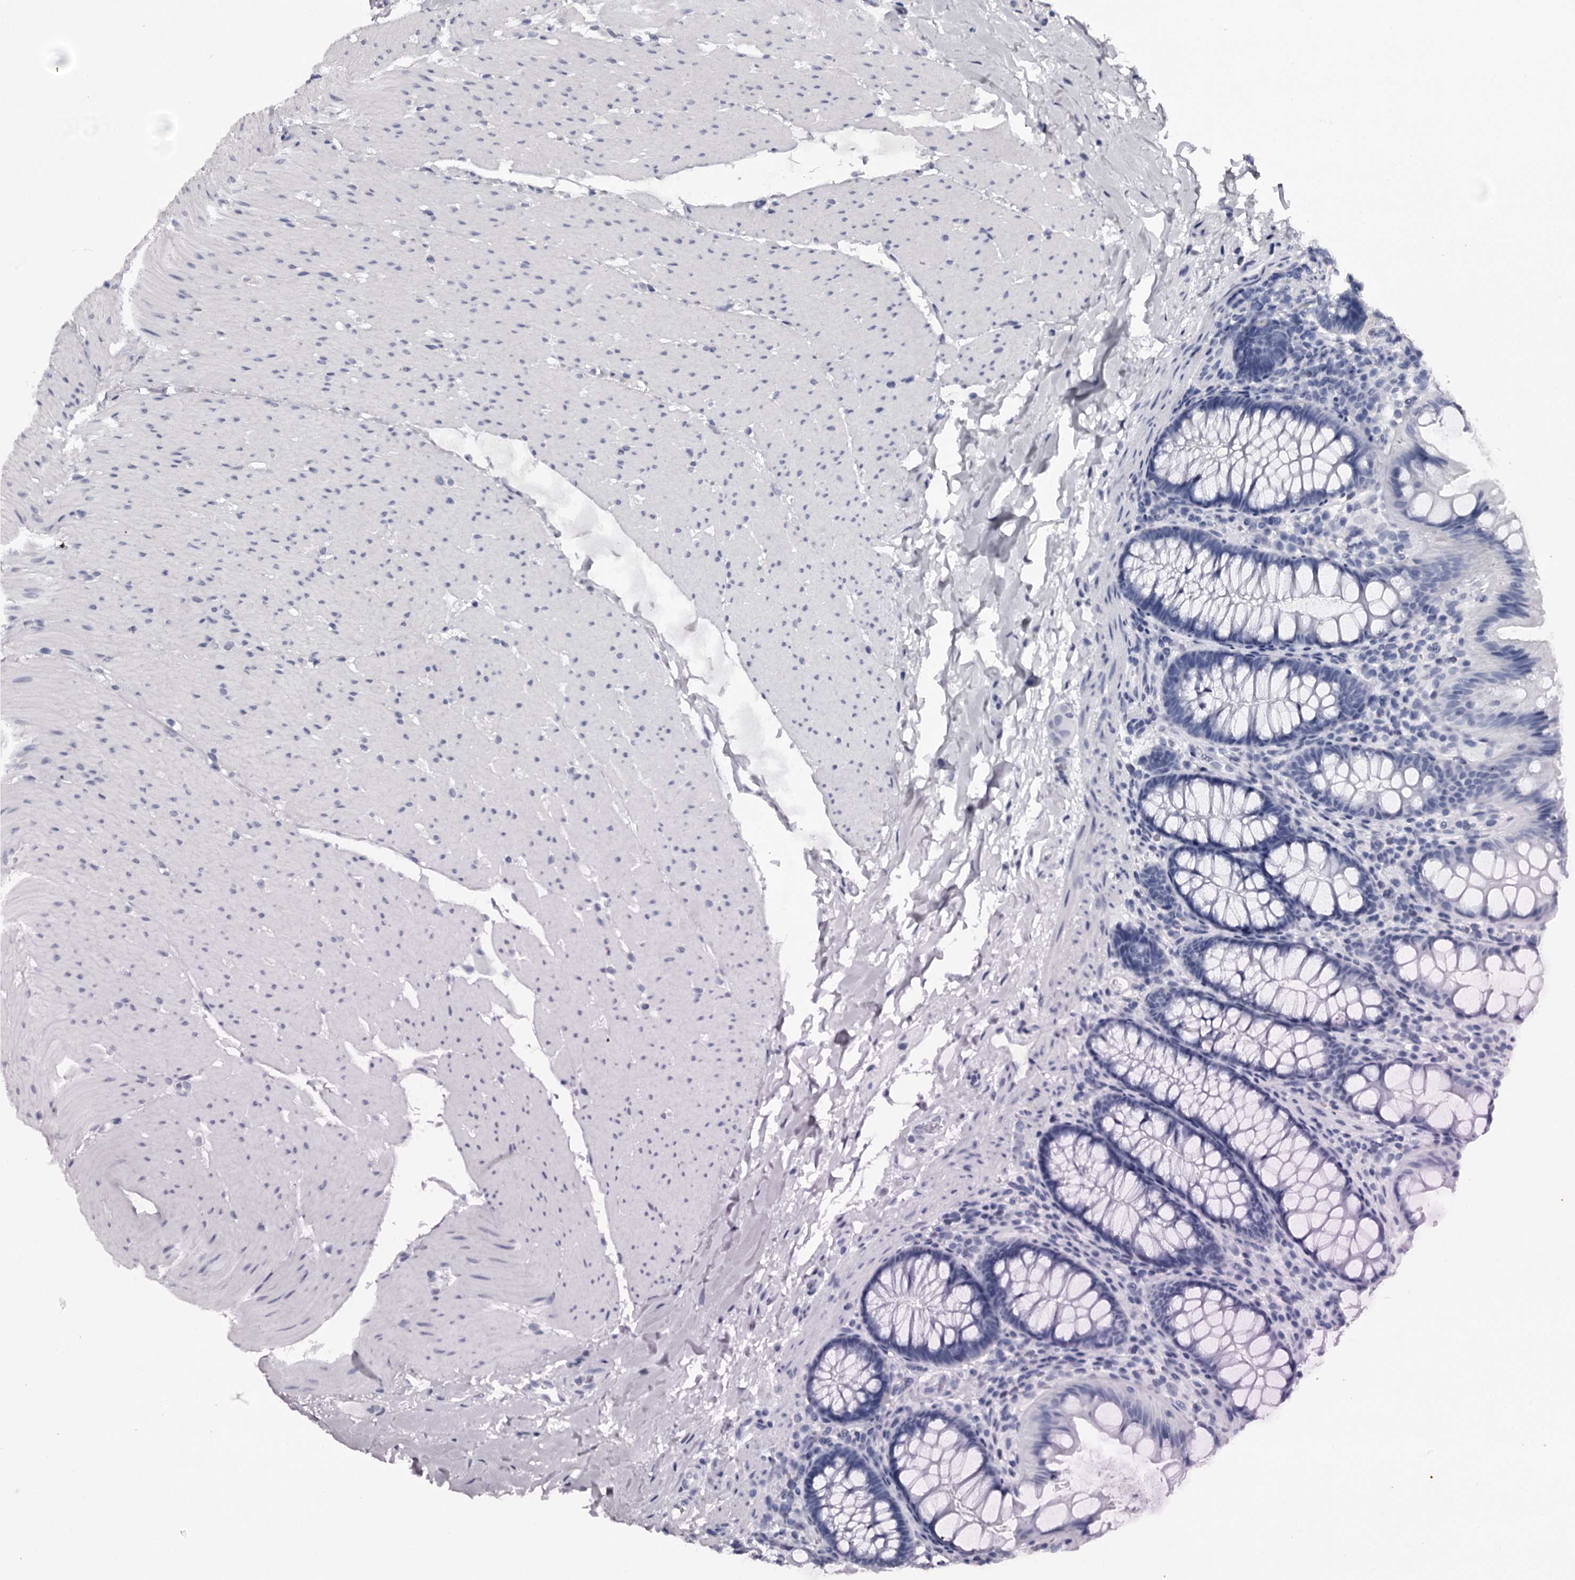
{"staining": {"intensity": "negative", "quantity": "none", "location": "none"}, "tissue": "colon", "cell_type": "Endothelial cells", "image_type": "normal", "snomed": [{"axis": "morphology", "description": "Normal tissue, NOS"}, {"axis": "topography", "description": "Colon"}], "caption": "Protein analysis of normal colon reveals no significant staining in endothelial cells.", "gene": "OVOL2", "patient": {"sex": "female", "age": 62}}